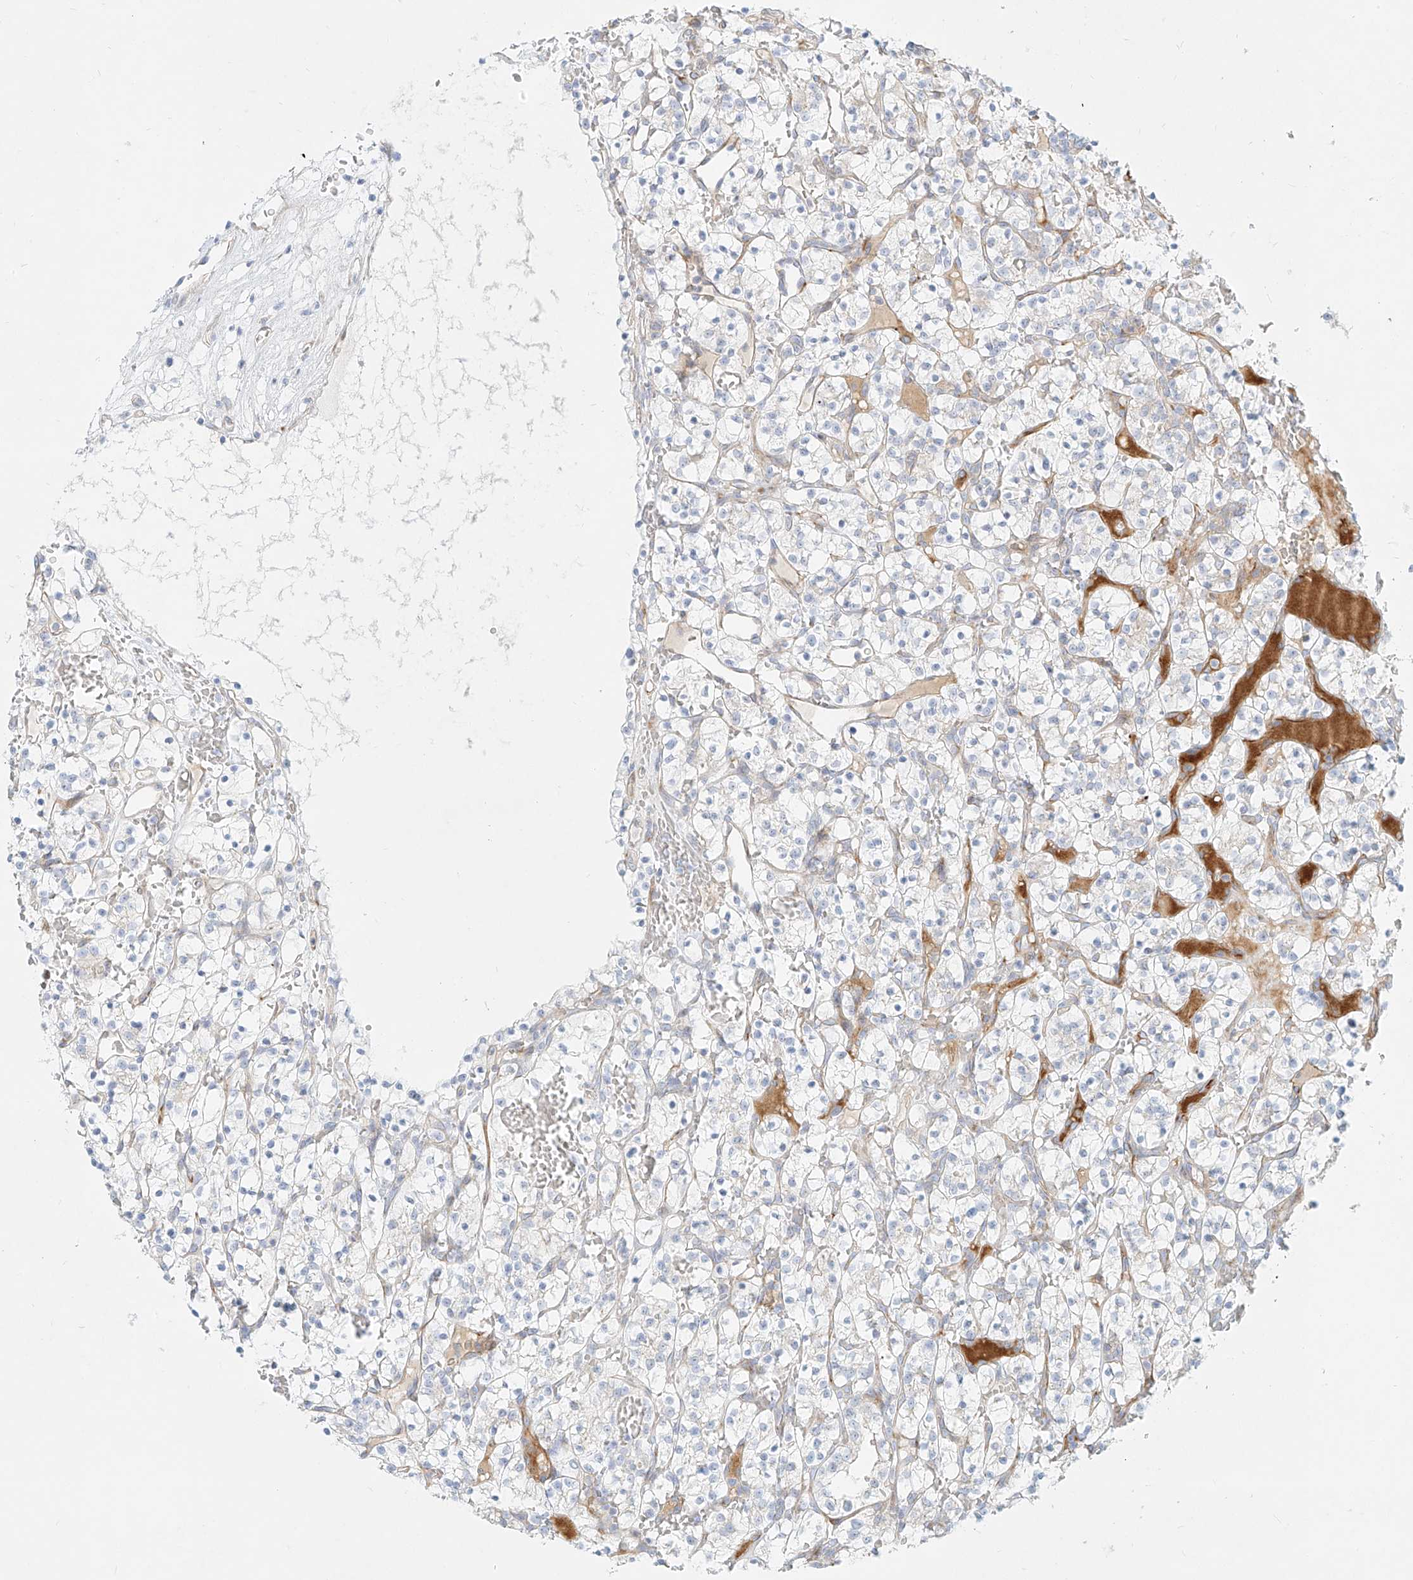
{"staining": {"intensity": "negative", "quantity": "none", "location": "none"}, "tissue": "renal cancer", "cell_type": "Tumor cells", "image_type": "cancer", "snomed": [{"axis": "morphology", "description": "Adenocarcinoma, NOS"}, {"axis": "topography", "description": "Kidney"}], "caption": "This histopathology image is of renal cancer stained with immunohistochemistry (IHC) to label a protein in brown with the nuclei are counter-stained blue. There is no staining in tumor cells.", "gene": "MTX2", "patient": {"sex": "female", "age": 57}}